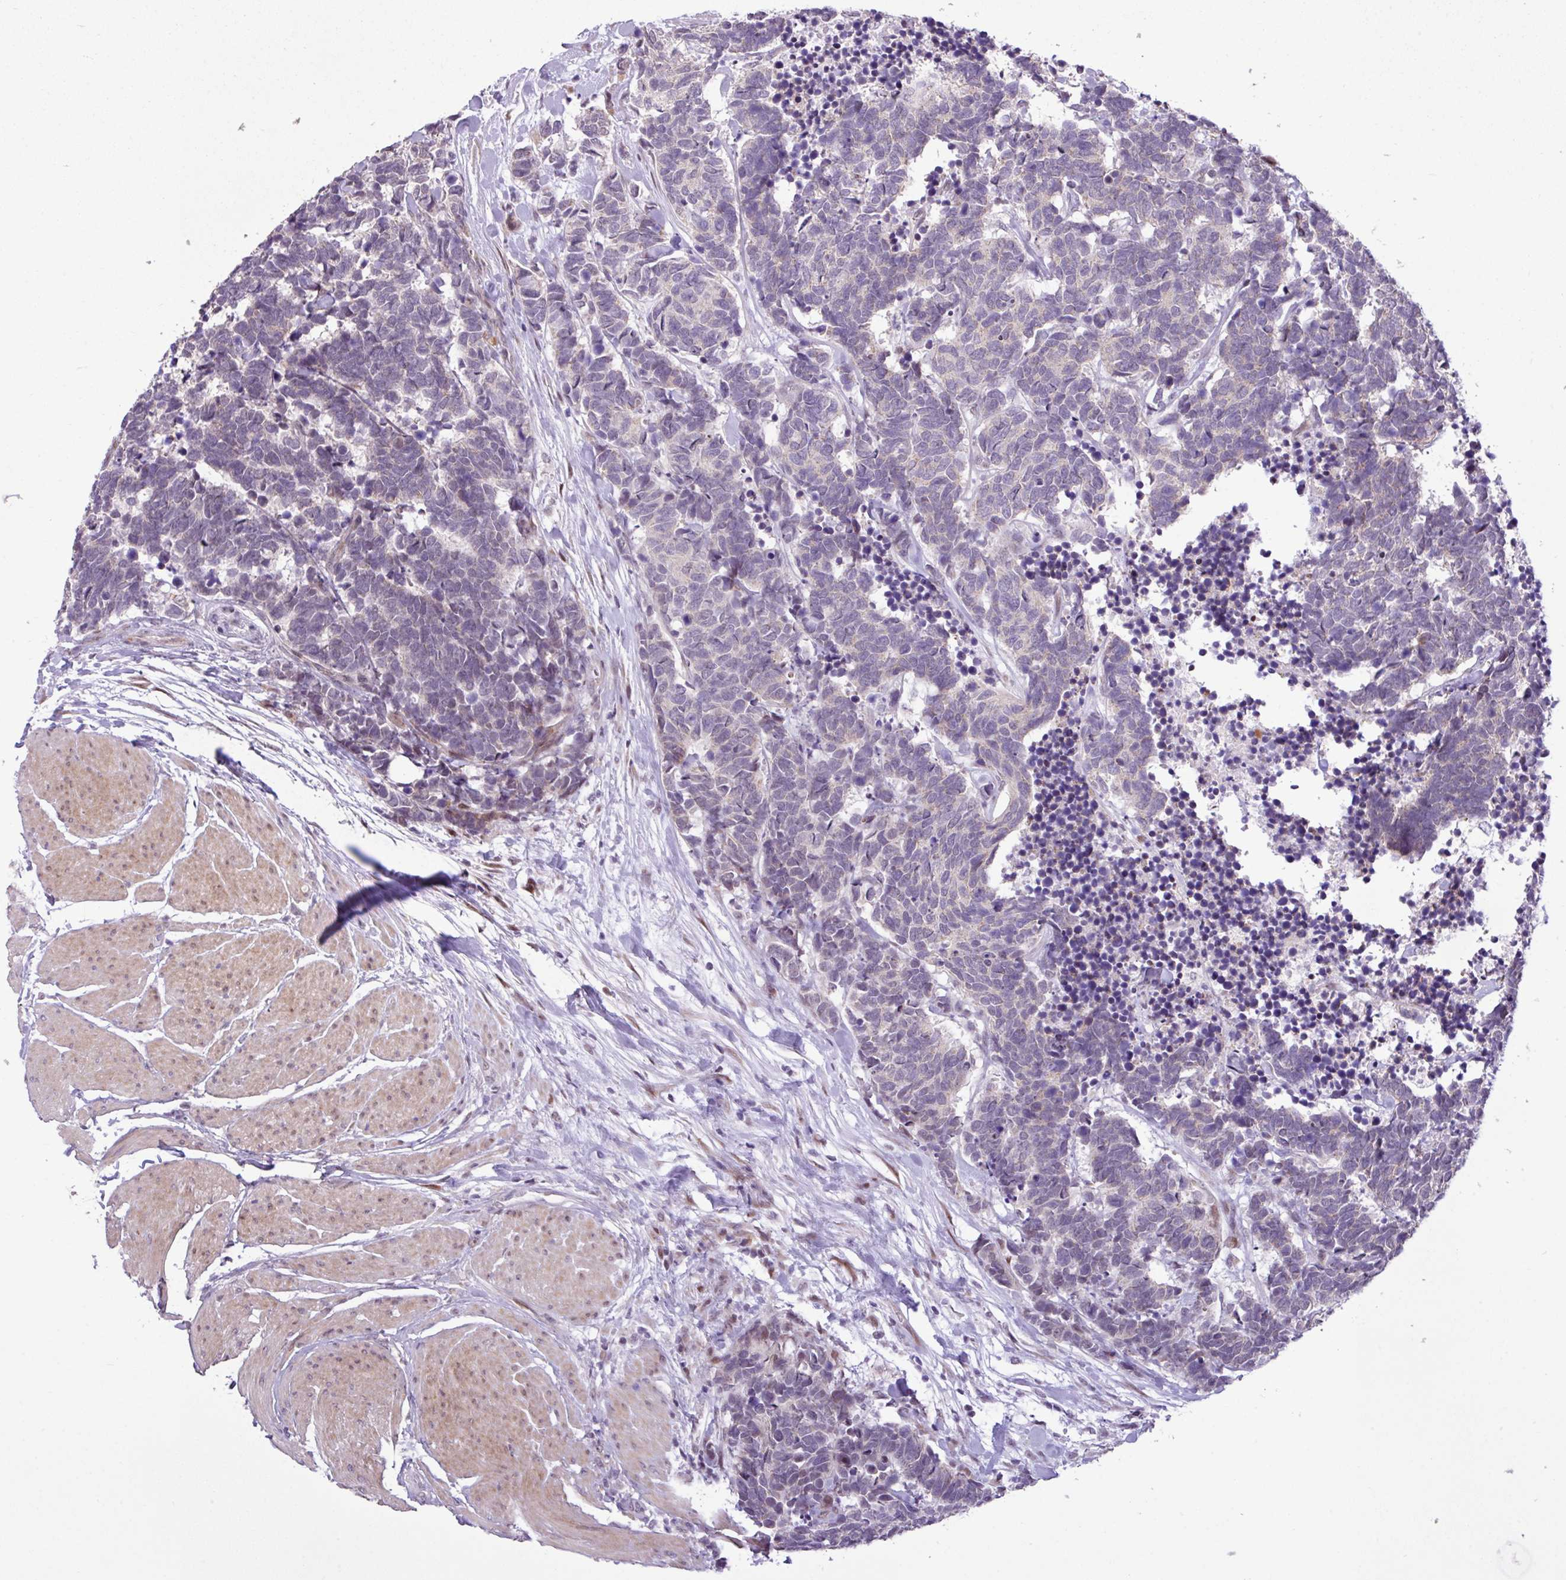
{"staining": {"intensity": "negative", "quantity": "none", "location": "none"}, "tissue": "carcinoid", "cell_type": "Tumor cells", "image_type": "cancer", "snomed": [{"axis": "morphology", "description": "Carcinoma, NOS"}, {"axis": "morphology", "description": "Carcinoid, malignant, NOS"}, {"axis": "topography", "description": "Urinary bladder"}], "caption": "This is a histopathology image of IHC staining of carcinoid, which shows no expression in tumor cells.", "gene": "ZNF354A", "patient": {"sex": "male", "age": 57}}